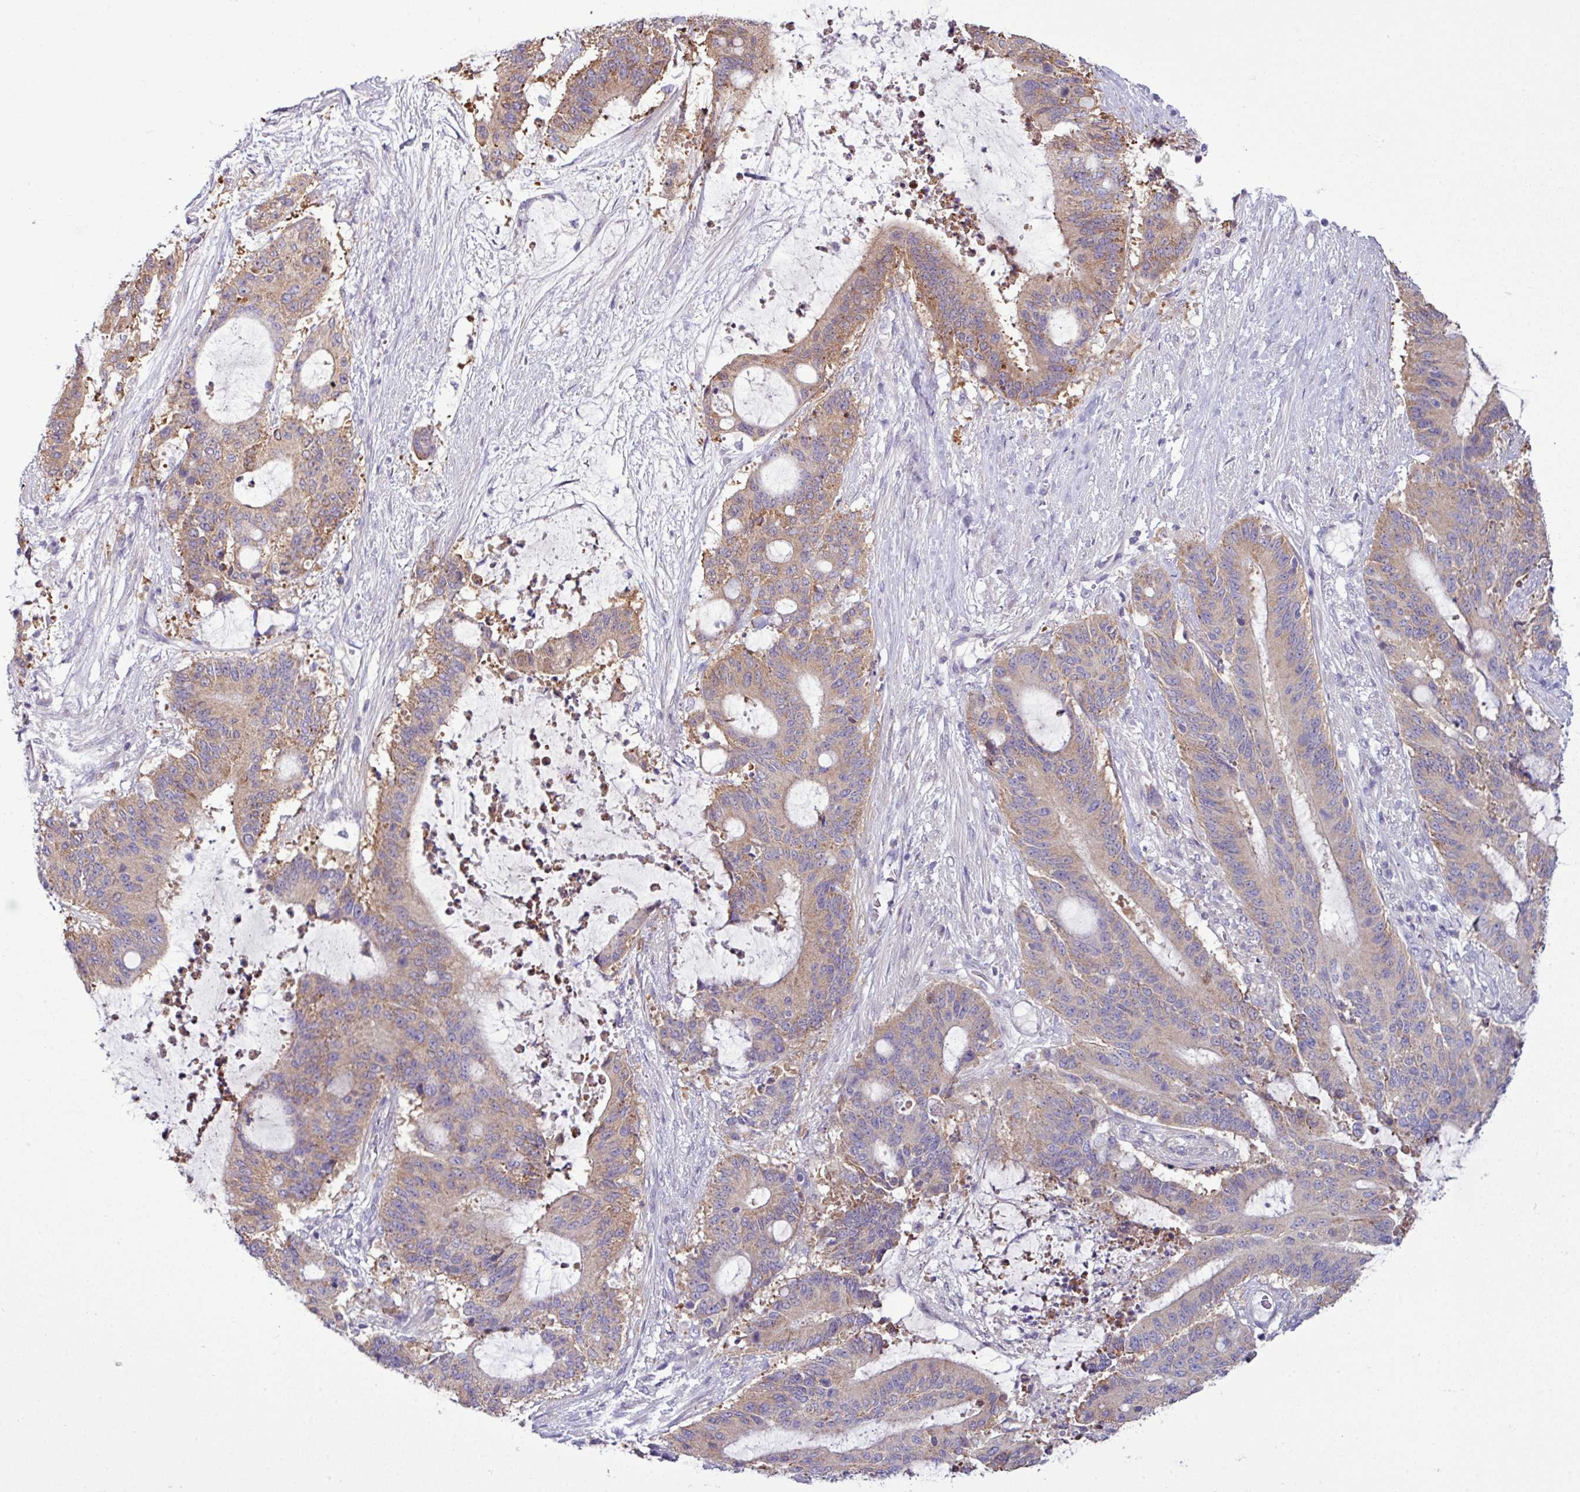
{"staining": {"intensity": "moderate", "quantity": "25%-75%", "location": "cytoplasmic/membranous"}, "tissue": "liver cancer", "cell_type": "Tumor cells", "image_type": "cancer", "snomed": [{"axis": "morphology", "description": "Normal tissue, NOS"}, {"axis": "morphology", "description": "Cholangiocarcinoma"}, {"axis": "topography", "description": "Liver"}, {"axis": "topography", "description": "Peripheral nerve tissue"}], "caption": "Immunohistochemistry (IHC) staining of liver cancer (cholangiocarcinoma), which exhibits medium levels of moderate cytoplasmic/membranous staining in approximately 25%-75% of tumor cells indicating moderate cytoplasmic/membranous protein expression. The staining was performed using DAB (brown) for protein detection and nuclei were counterstained in hematoxylin (blue).", "gene": "AGAP5", "patient": {"sex": "female", "age": 73}}